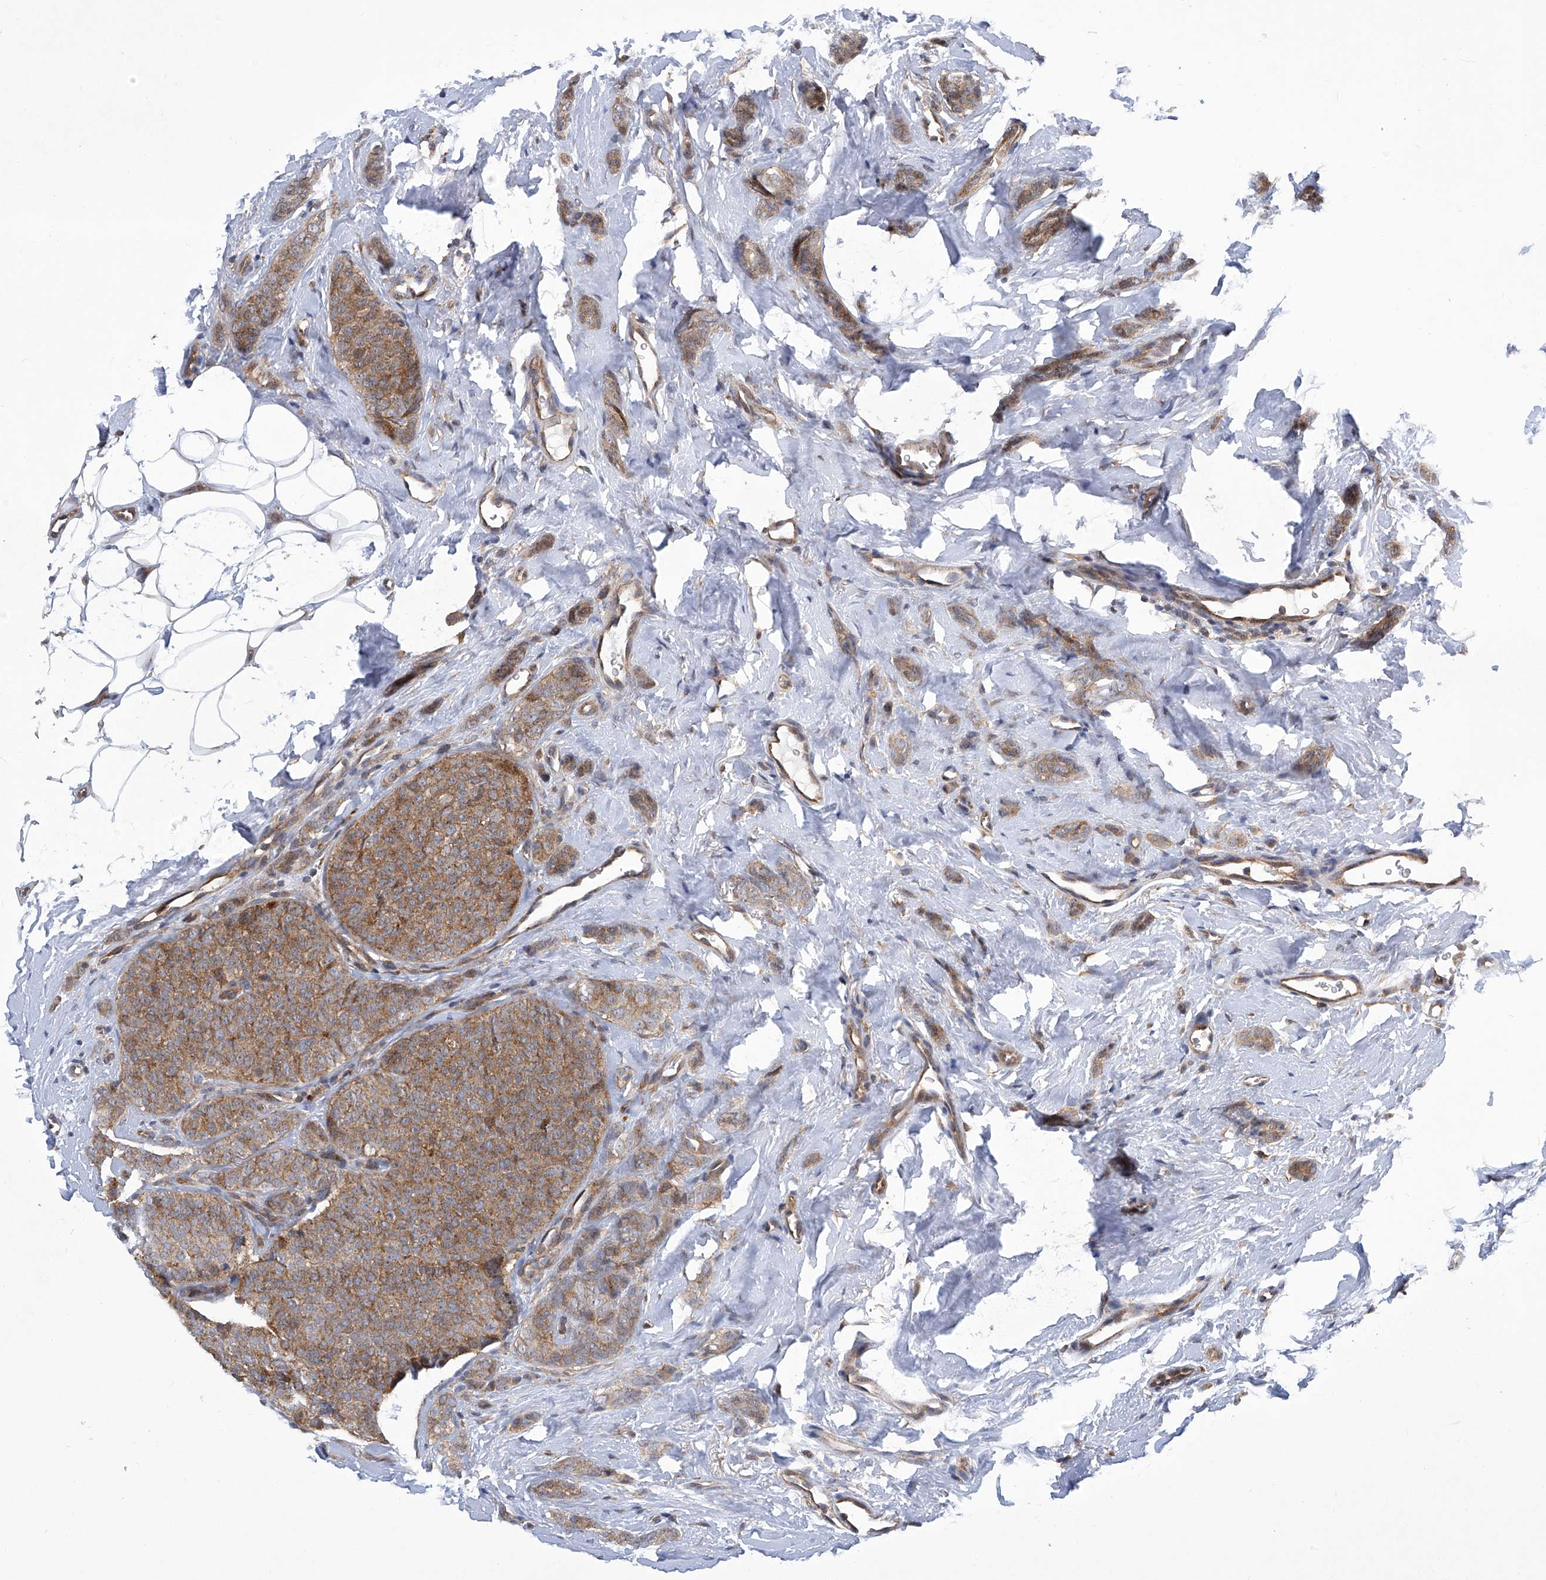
{"staining": {"intensity": "moderate", "quantity": ">75%", "location": "cytoplasmic/membranous"}, "tissue": "breast cancer", "cell_type": "Tumor cells", "image_type": "cancer", "snomed": [{"axis": "morphology", "description": "Lobular carcinoma"}, {"axis": "topography", "description": "Skin"}, {"axis": "topography", "description": "Breast"}], "caption": "IHC of human lobular carcinoma (breast) exhibits medium levels of moderate cytoplasmic/membranous expression in approximately >75% of tumor cells. The protein of interest is stained brown, and the nuclei are stained in blue (DAB (3,3'-diaminobenzidine) IHC with brightfield microscopy, high magnification).", "gene": "CISH", "patient": {"sex": "female", "age": 46}}